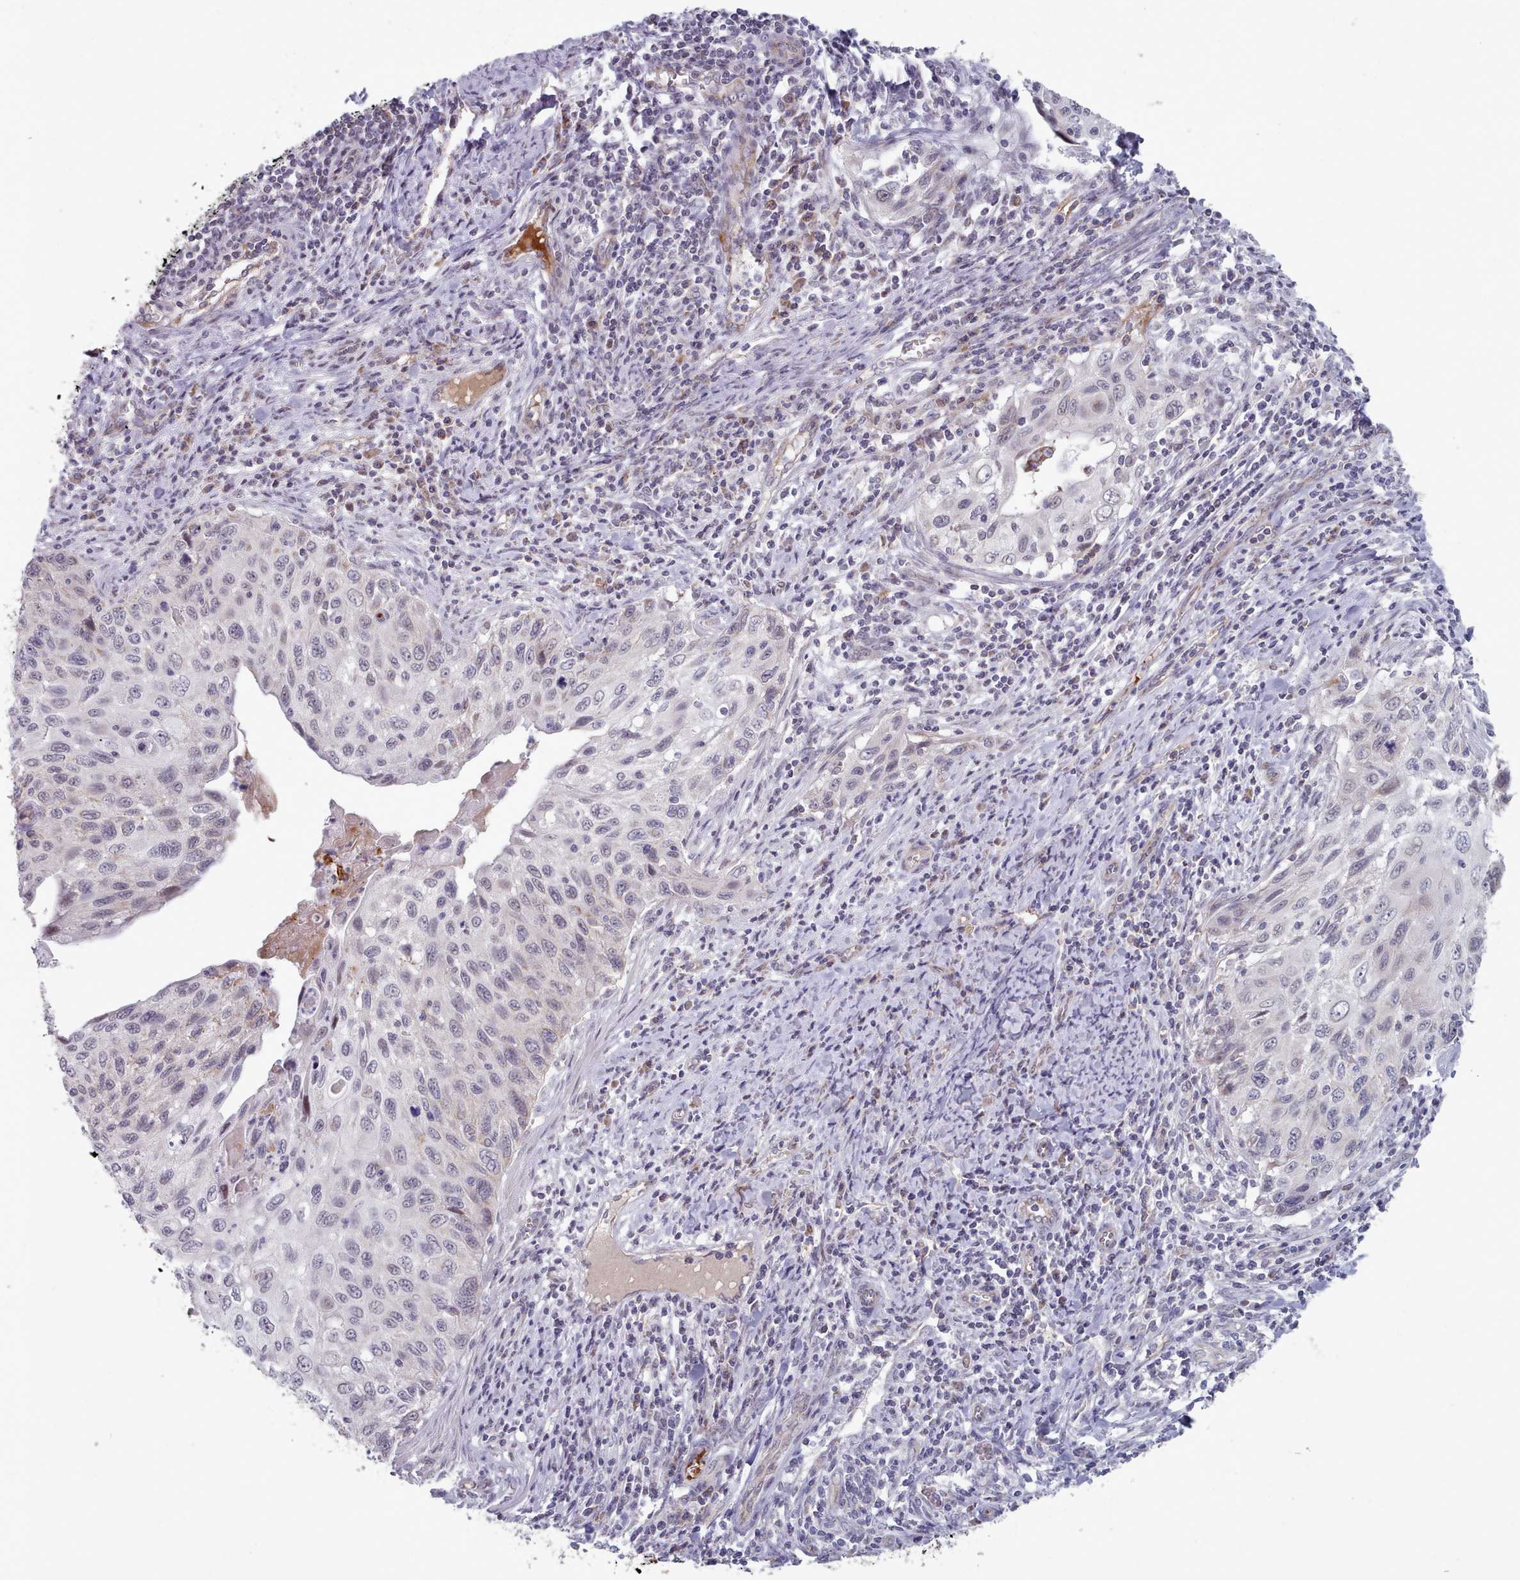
{"staining": {"intensity": "weak", "quantity": "<25%", "location": "nuclear"}, "tissue": "cervical cancer", "cell_type": "Tumor cells", "image_type": "cancer", "snomed": [{"axis": "morphology", "description": "Squamous cell carcinoma, NOS"}, {"axis": "topography", "description": "Cervix"}], "caption": "Histopathology image shows no protein expression in tumor cells of cervical cancer (squamous cell carcinoma) tissue.", "gene": "TRARG1", "patient": {"sex": "female", "age": 70}}